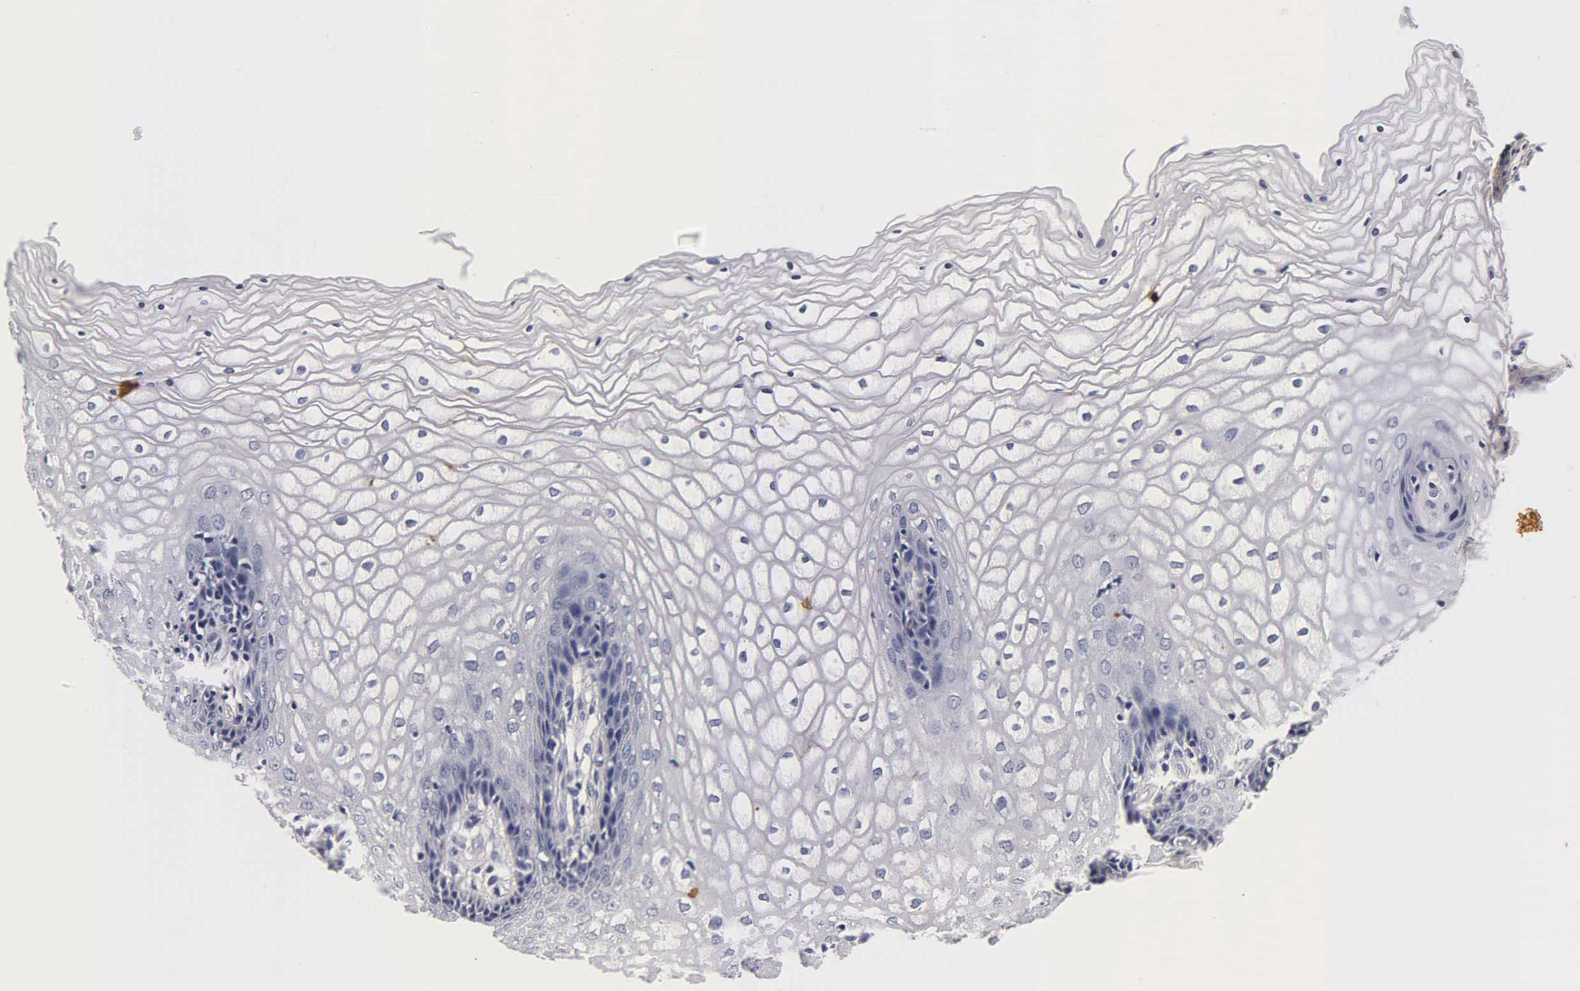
{"staining": {"intensity": "negative", "quantity": "none", "location": "none"}, "tissue": "vagina", "cell_type": "Squamous epithelial cells", "image_type": "normal", "snomed": [{"axis": "morphology", "description": "Normal tissue, NOS"}, {"axis": "topography", "description": "Vagina"}], "caption": "Immunohistochemistry of normal vagina exhibits no staining in squamous epithelial cells.", "gene": "TG", "patient": {"sex": "female", "age": 34}}